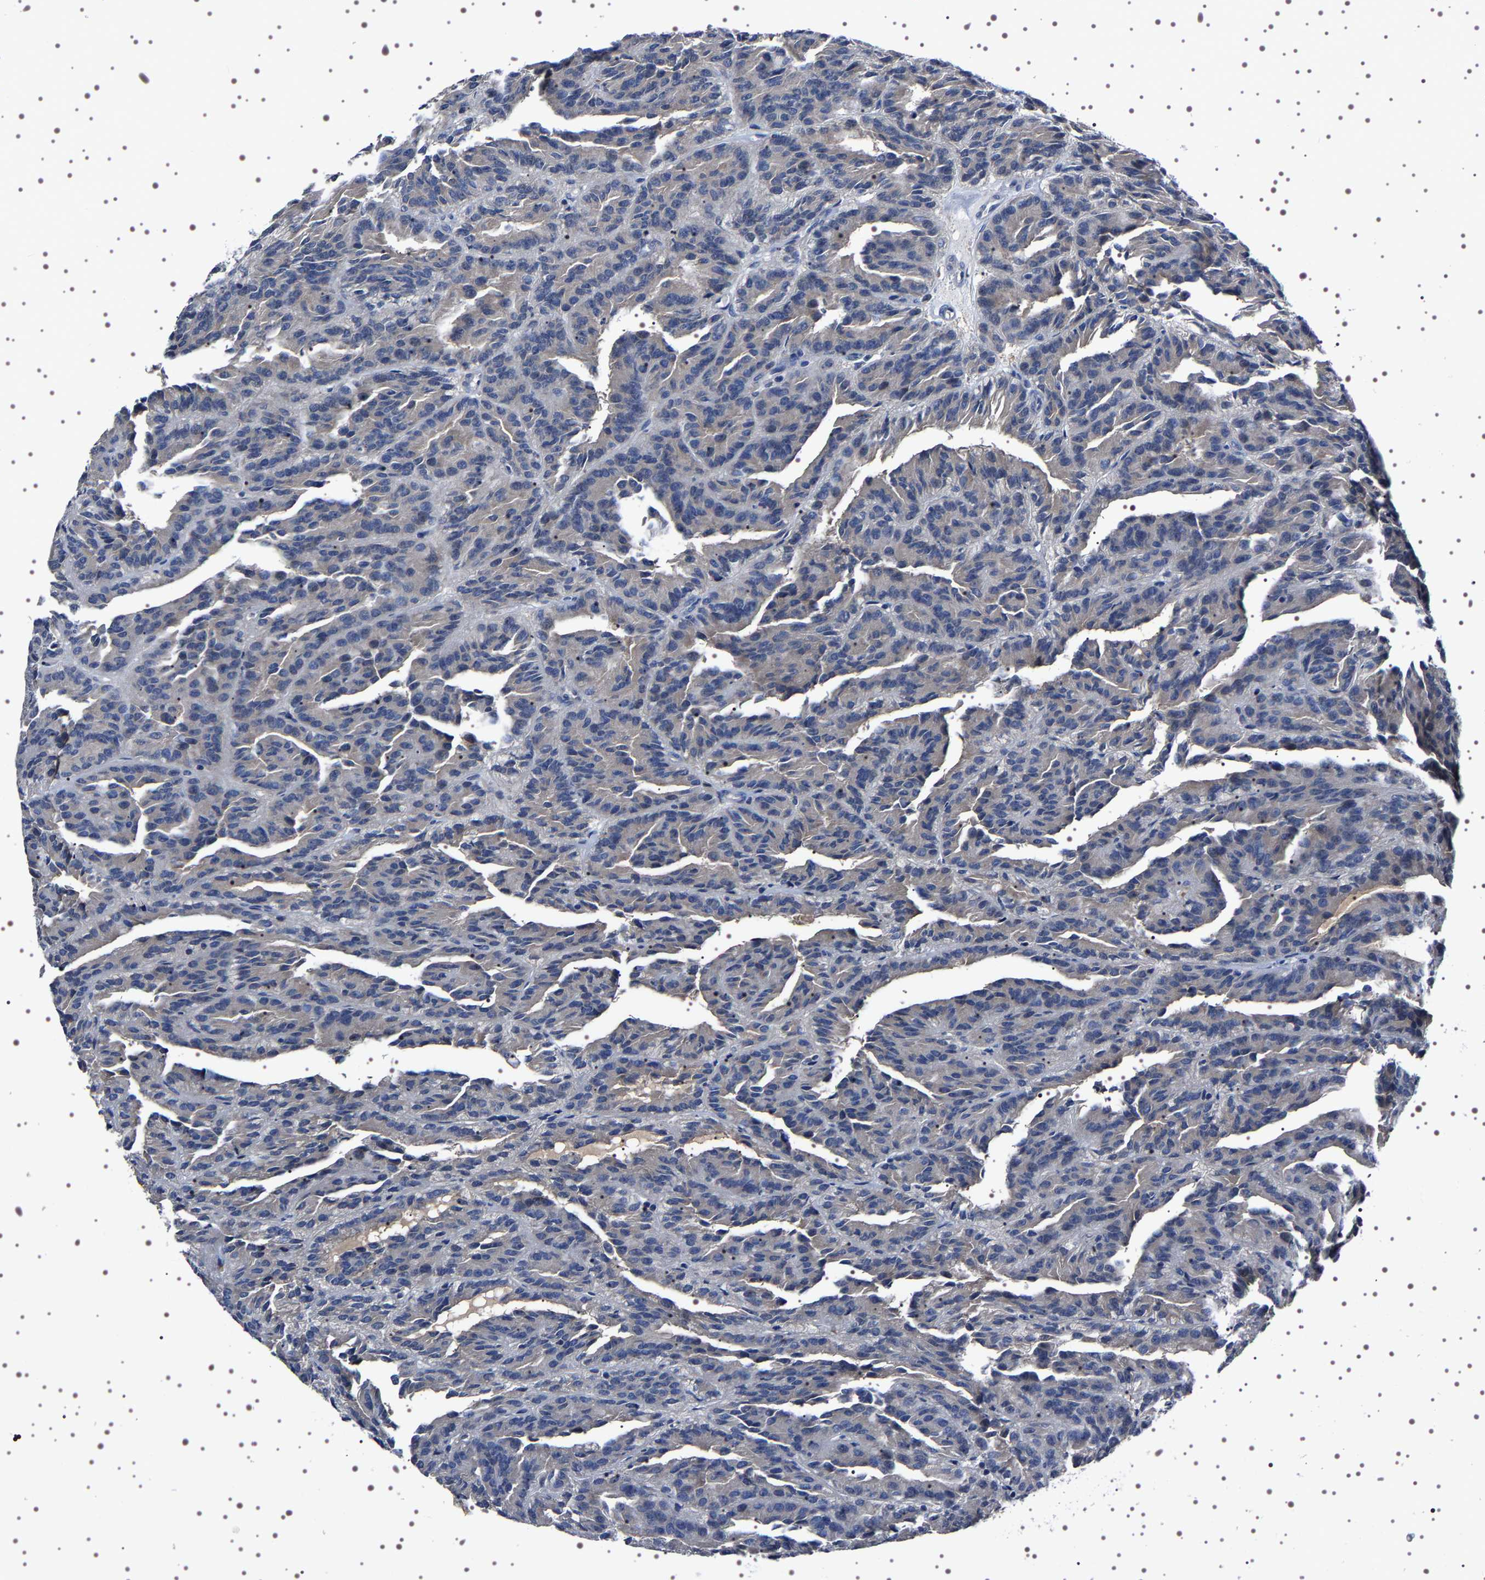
{"staining": {"intensity": "weak", "quantity": "<25%", "location": "cytoplasmic/membranous"}, "tissue": "renal cancer", "cell_type": "Tumor cells", "image_type": "cancer", "snomed": [{"axis": "morphology", "description": "Adenocarcinoma, NOS"}, {"axis": "topography", "description": "Kidney"}], "caption": "High magnification brightfield microscopy of renal adenocarcinoma stained with DAB (brown) and counterstained with hematoxylin (blue): tumor cells show no significant positivity.", "gene": "TARBP1", "patient": {"sex": "male", "age": 46}}